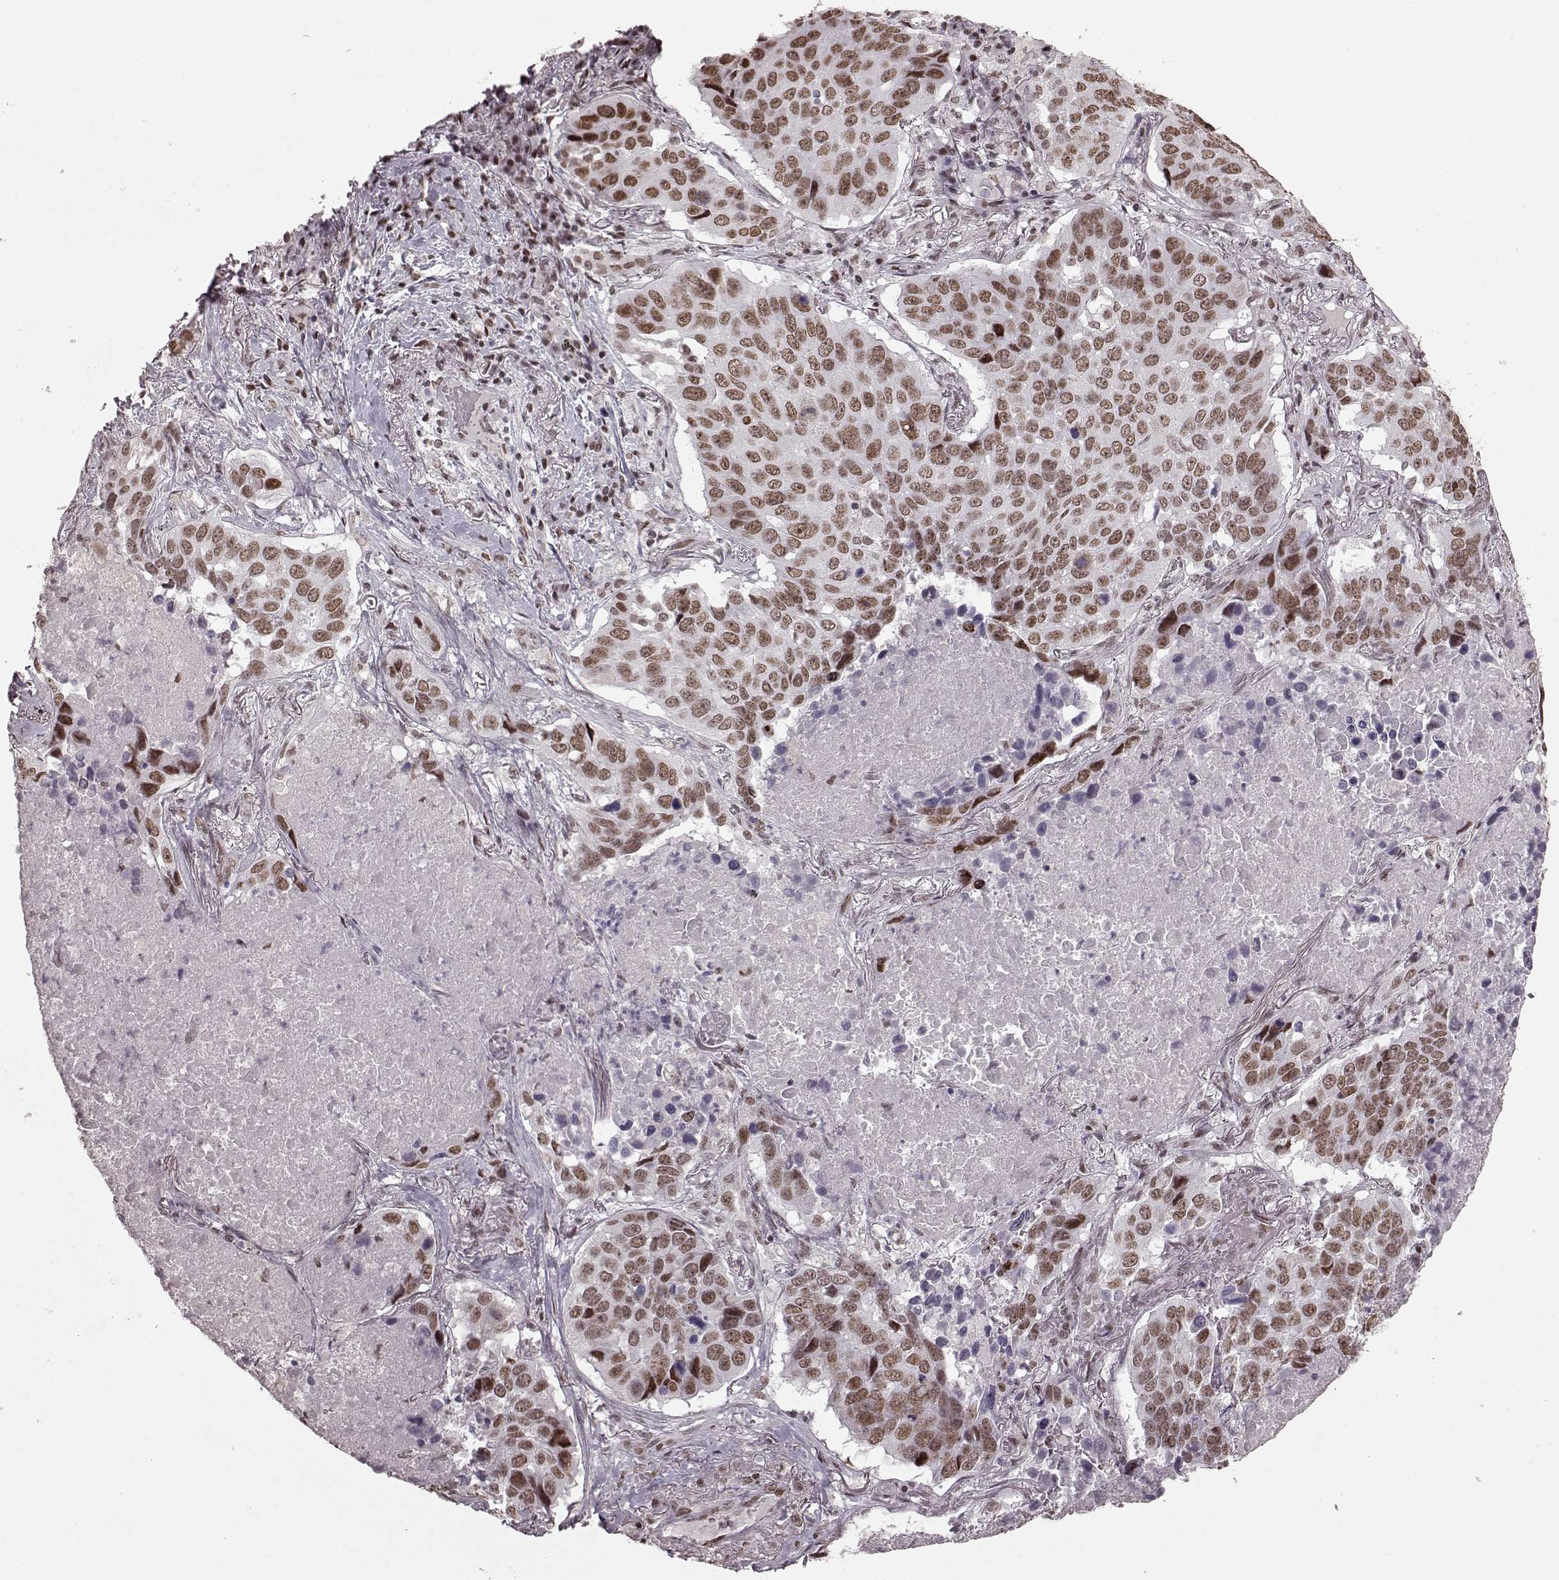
{"staining": {"intensity": "moderate", "quantity": ">75%", "location": "nuclear"}, "tissue": "lung cancer", "cell_type": "Tumor cells", "image_type": "cancer", "snomed": [{"axis": "morphology", "description": "Normal tissue, NOS"}, {"axis": "morphology", "description": "Squamous cell carcinoma, NOS"}, {"axis": "topography", "description": "Bronchus"}, {"axis": "topography", "description": "Lung"}], "caption": "A brown stain labels moderate nuclear expression of a protein in lung cancer (squamous cell carcinoma) tumor cells. Using DAB (brown) and hematoxylin (blue) stains, captured at high magnification using brightfield microscopy.", "gene": "NR2C1", "patient": {"sex": "male", "age": 64}}